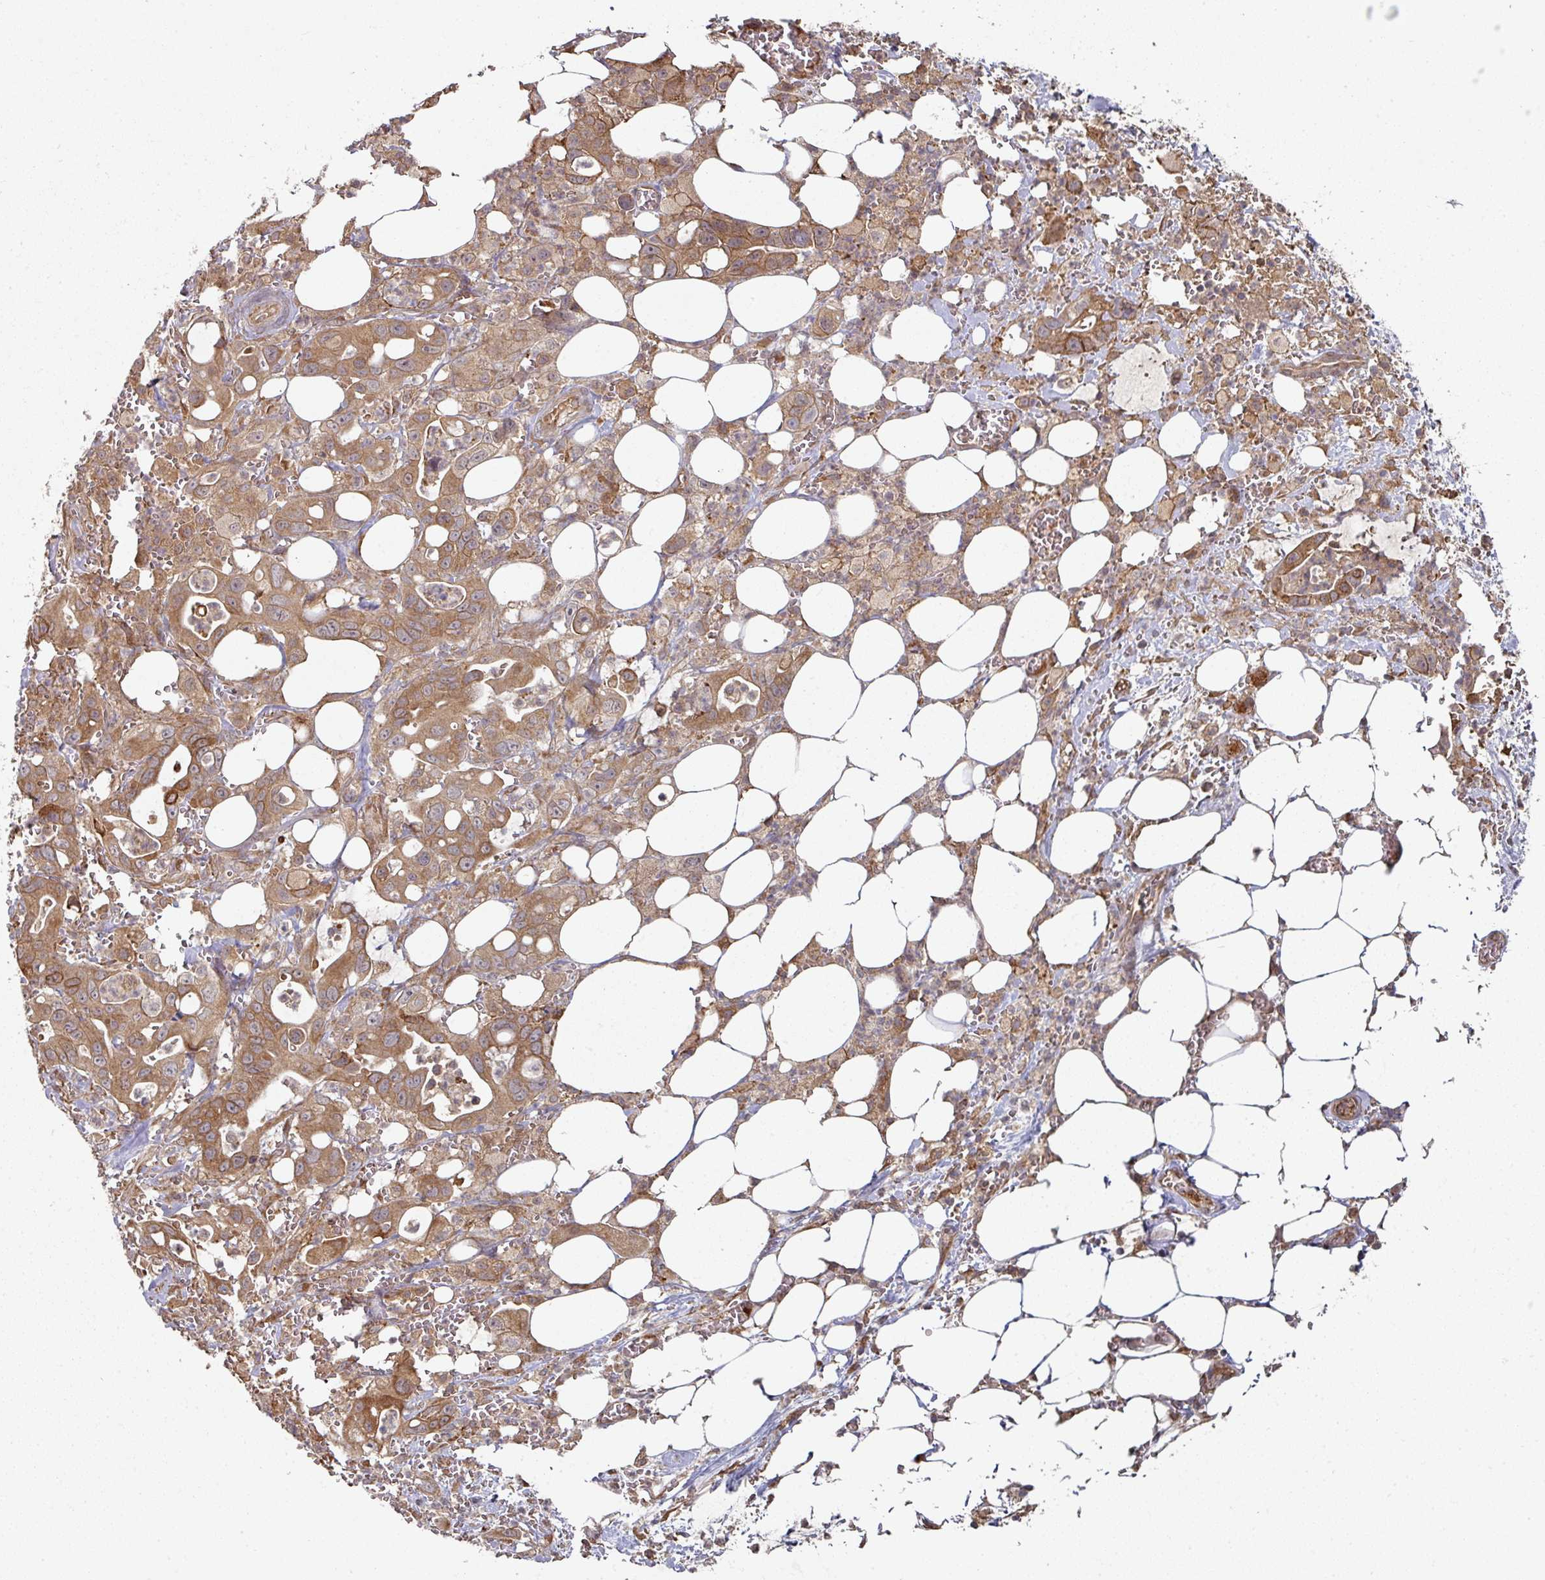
{"staining": {"intensity": "moderate", "quantity": ">75%", "location": "cytoplasmic/membranous"}, "tissue": "pancreatic cancer", "cell_type": "Tumor cells", "image_type": "cancer", "snomed": [{"axis": "morphology", "description": "Adenocarcinoma, NOS"}, {"axis": "topography", "description": "Pancreas"}], "caption": "Moderate cytoplasmic/membranous expression is appreciated in approximately >75% of tumor cells in pancreatic adenocarcinoma.", "gene": "CEP95", "patient": {"sex": "male", "age": 61}}